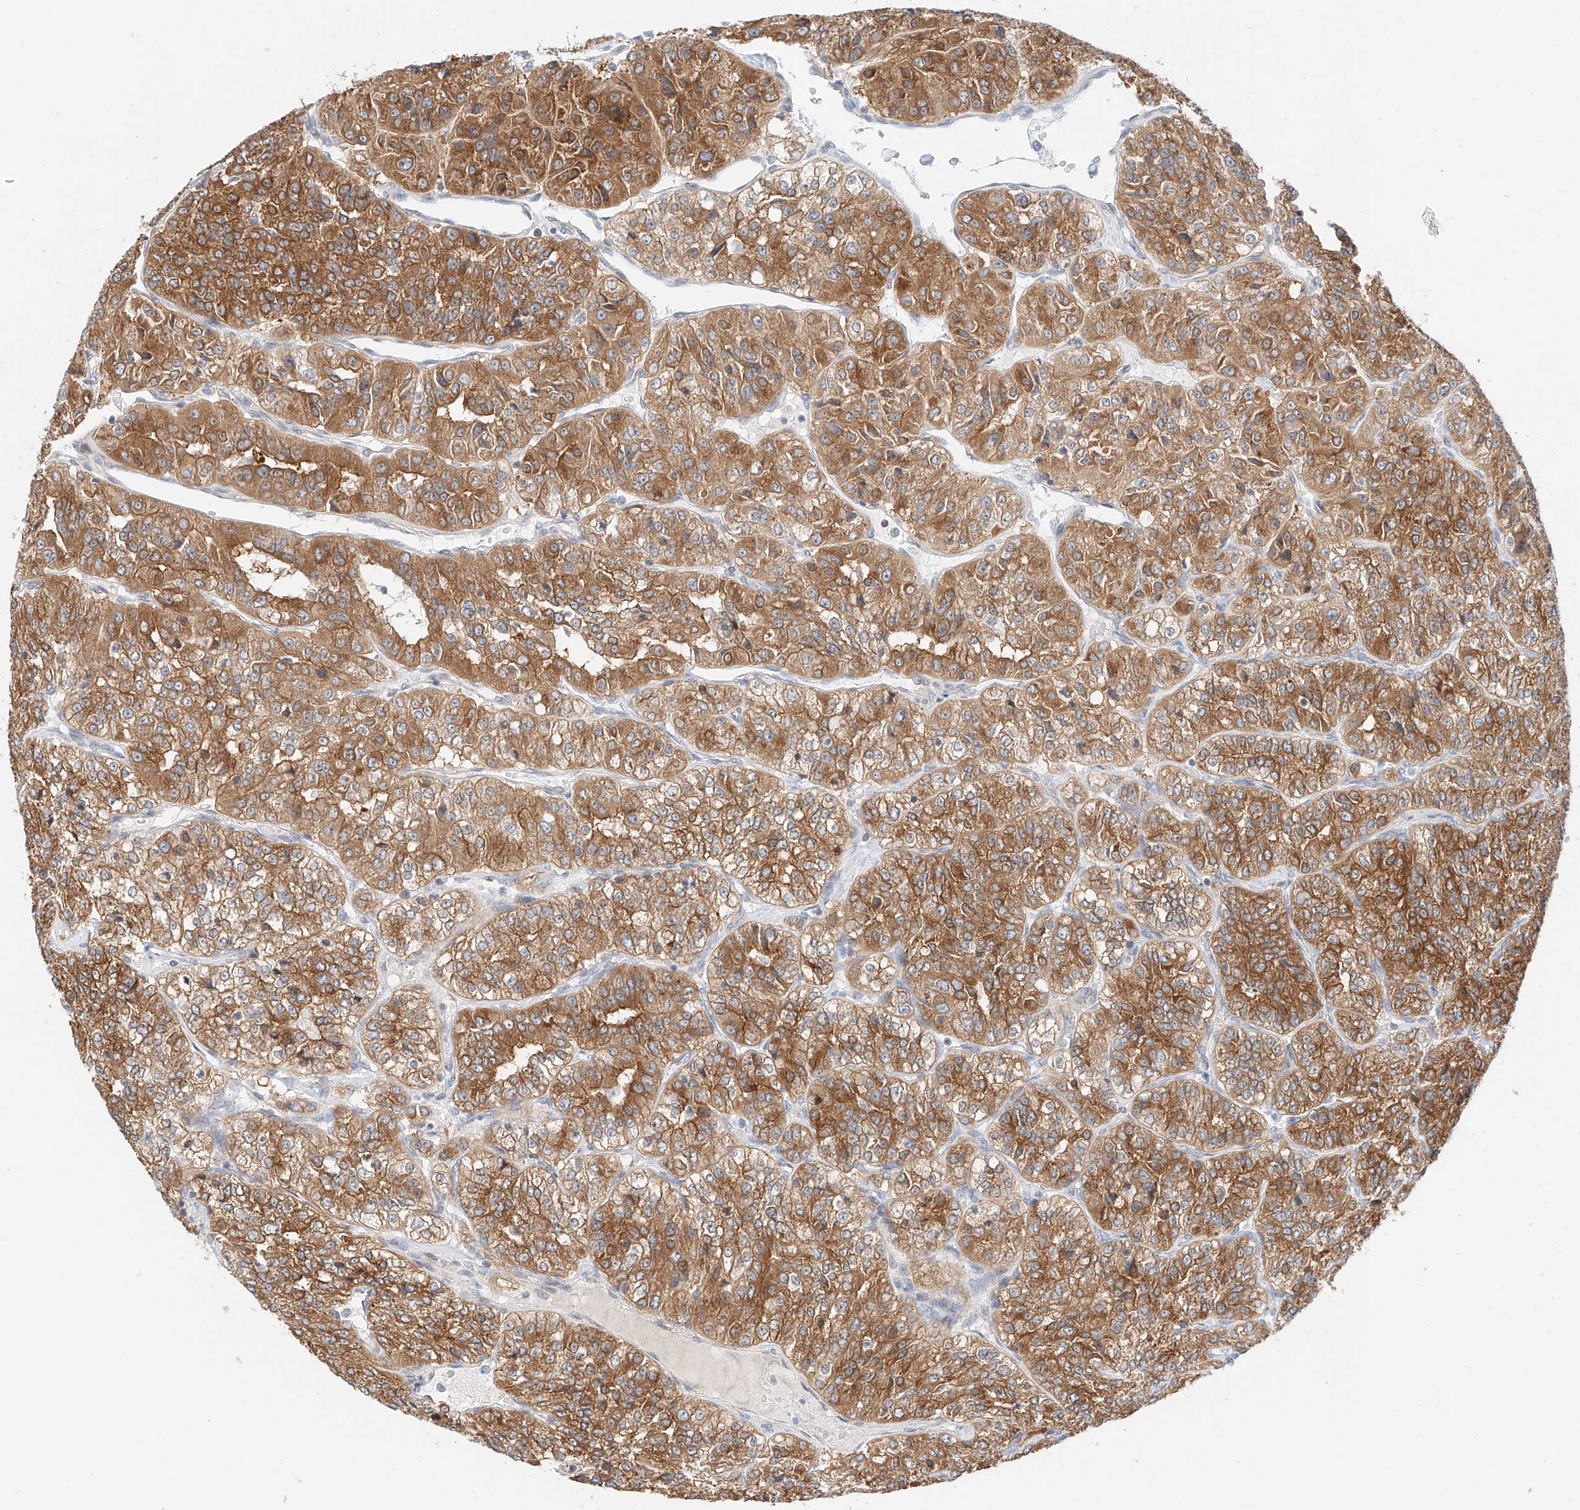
{"staining": {"intensity": "strong", "quantity": ">75%", "location": "cytoplasmic/membranous"}, "tissue": "renal cancer", "cell_type": "Tumor cells", "image_type": "cancer", "snomed": [{"axis": "morphology", "description": "Adenocarcinoma, NOS"}, {"axis": "topography", "description": "Kidney"}], "caption": "Renal cancer stained with a brown dye demonstrates strong cytoplasmic/membranous positive staining in about >75% of tumor cells.", "gene": "CARMIL1", "patient": {"sex": "female", "age": 63}}